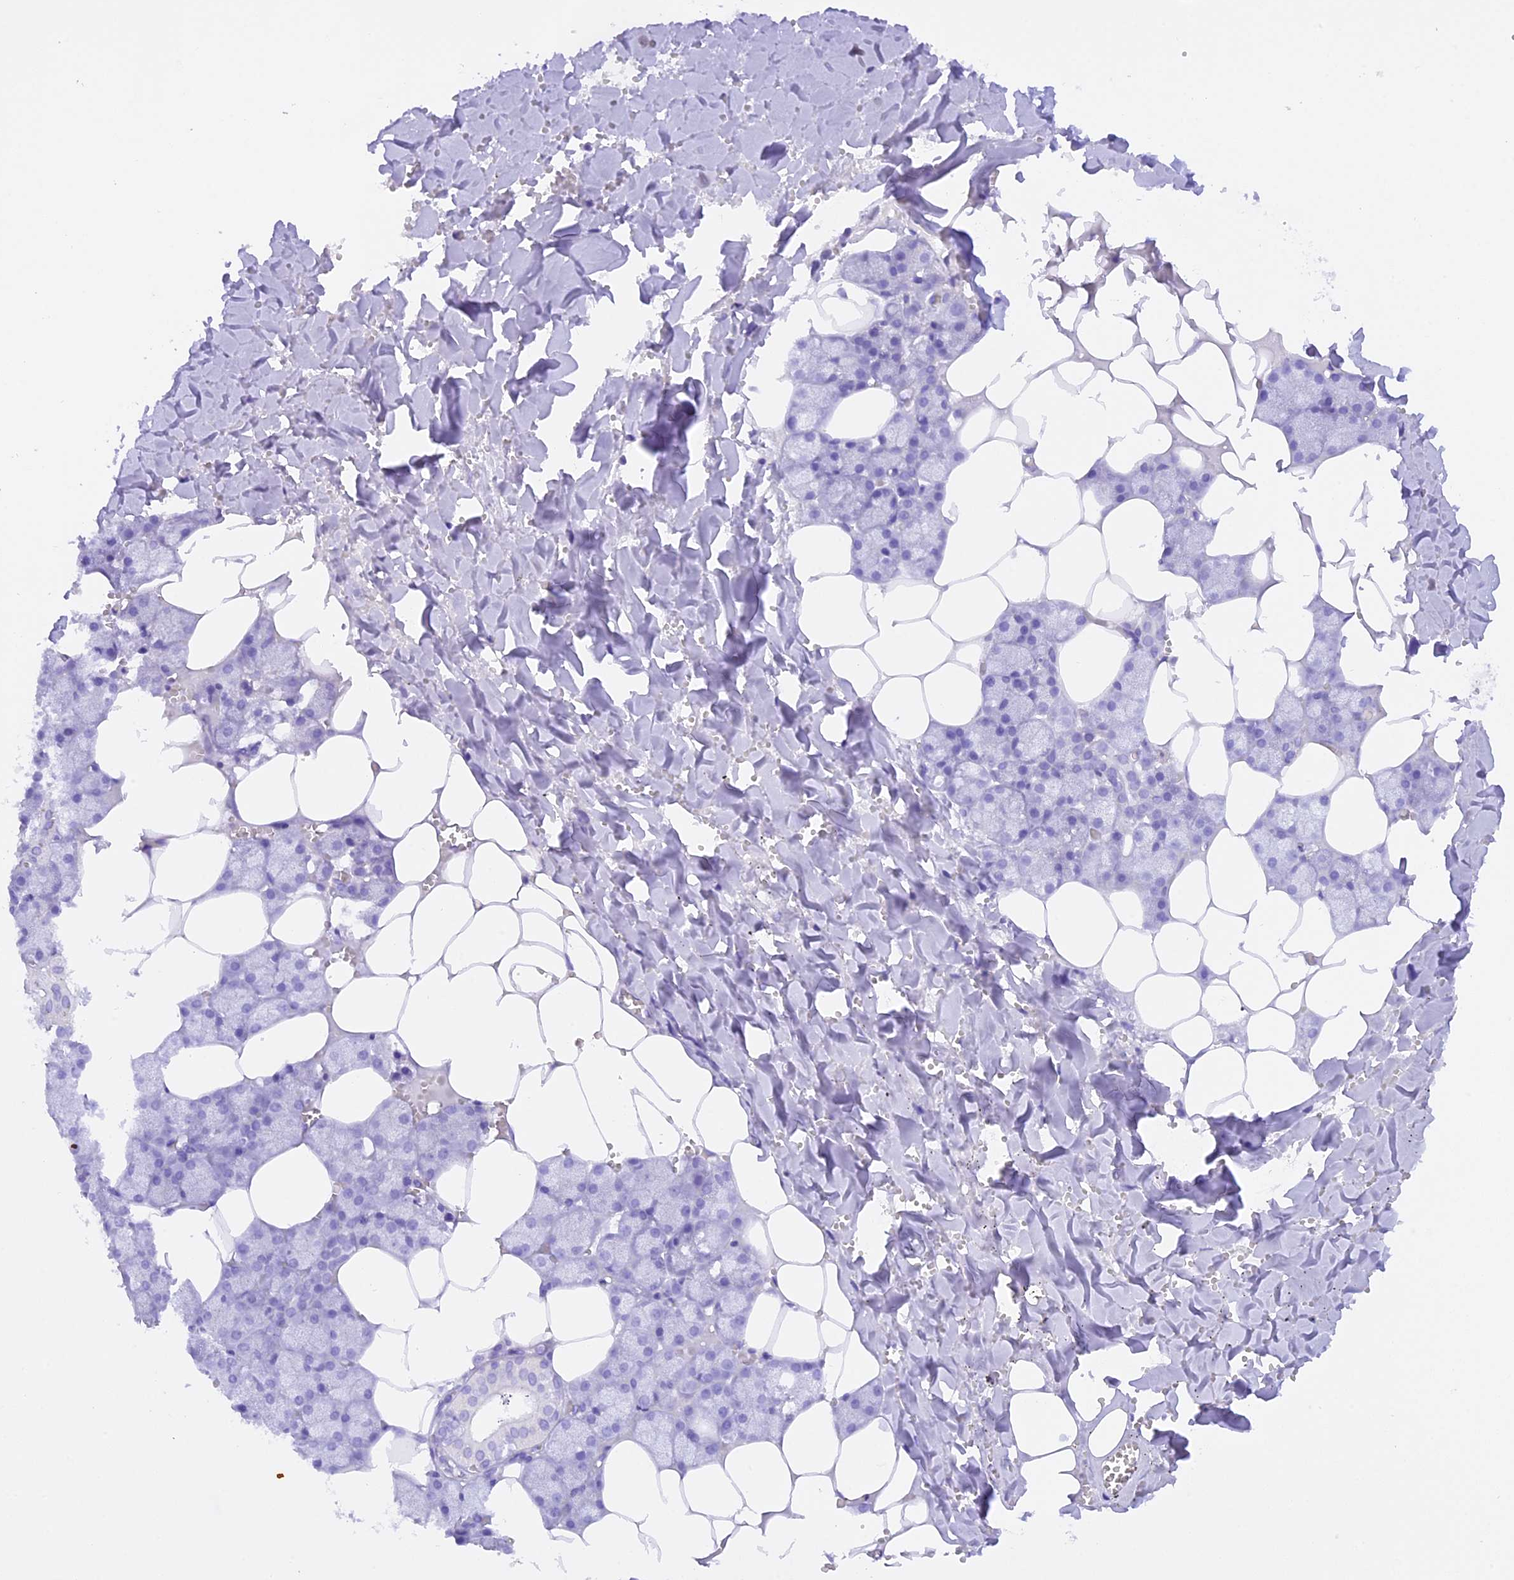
{"staining": {"intensity": "negative", "quantity": "none", "location": "none"}, "tissue": "salivary gland", "cell_type": "Glandular cells", "image_type": "normal", "snomed": [{"axis": "morphology", "description": "Normal tissue, NOS"}, {"axis": "topography", "description": "Salivary gland"}], "caption": "This is an IHC photomicrograph of normal human salivary gland. There is no expression in glandular cells.", "gene": "FAM193A", "patient": {"sex": "male", "age": 62}}